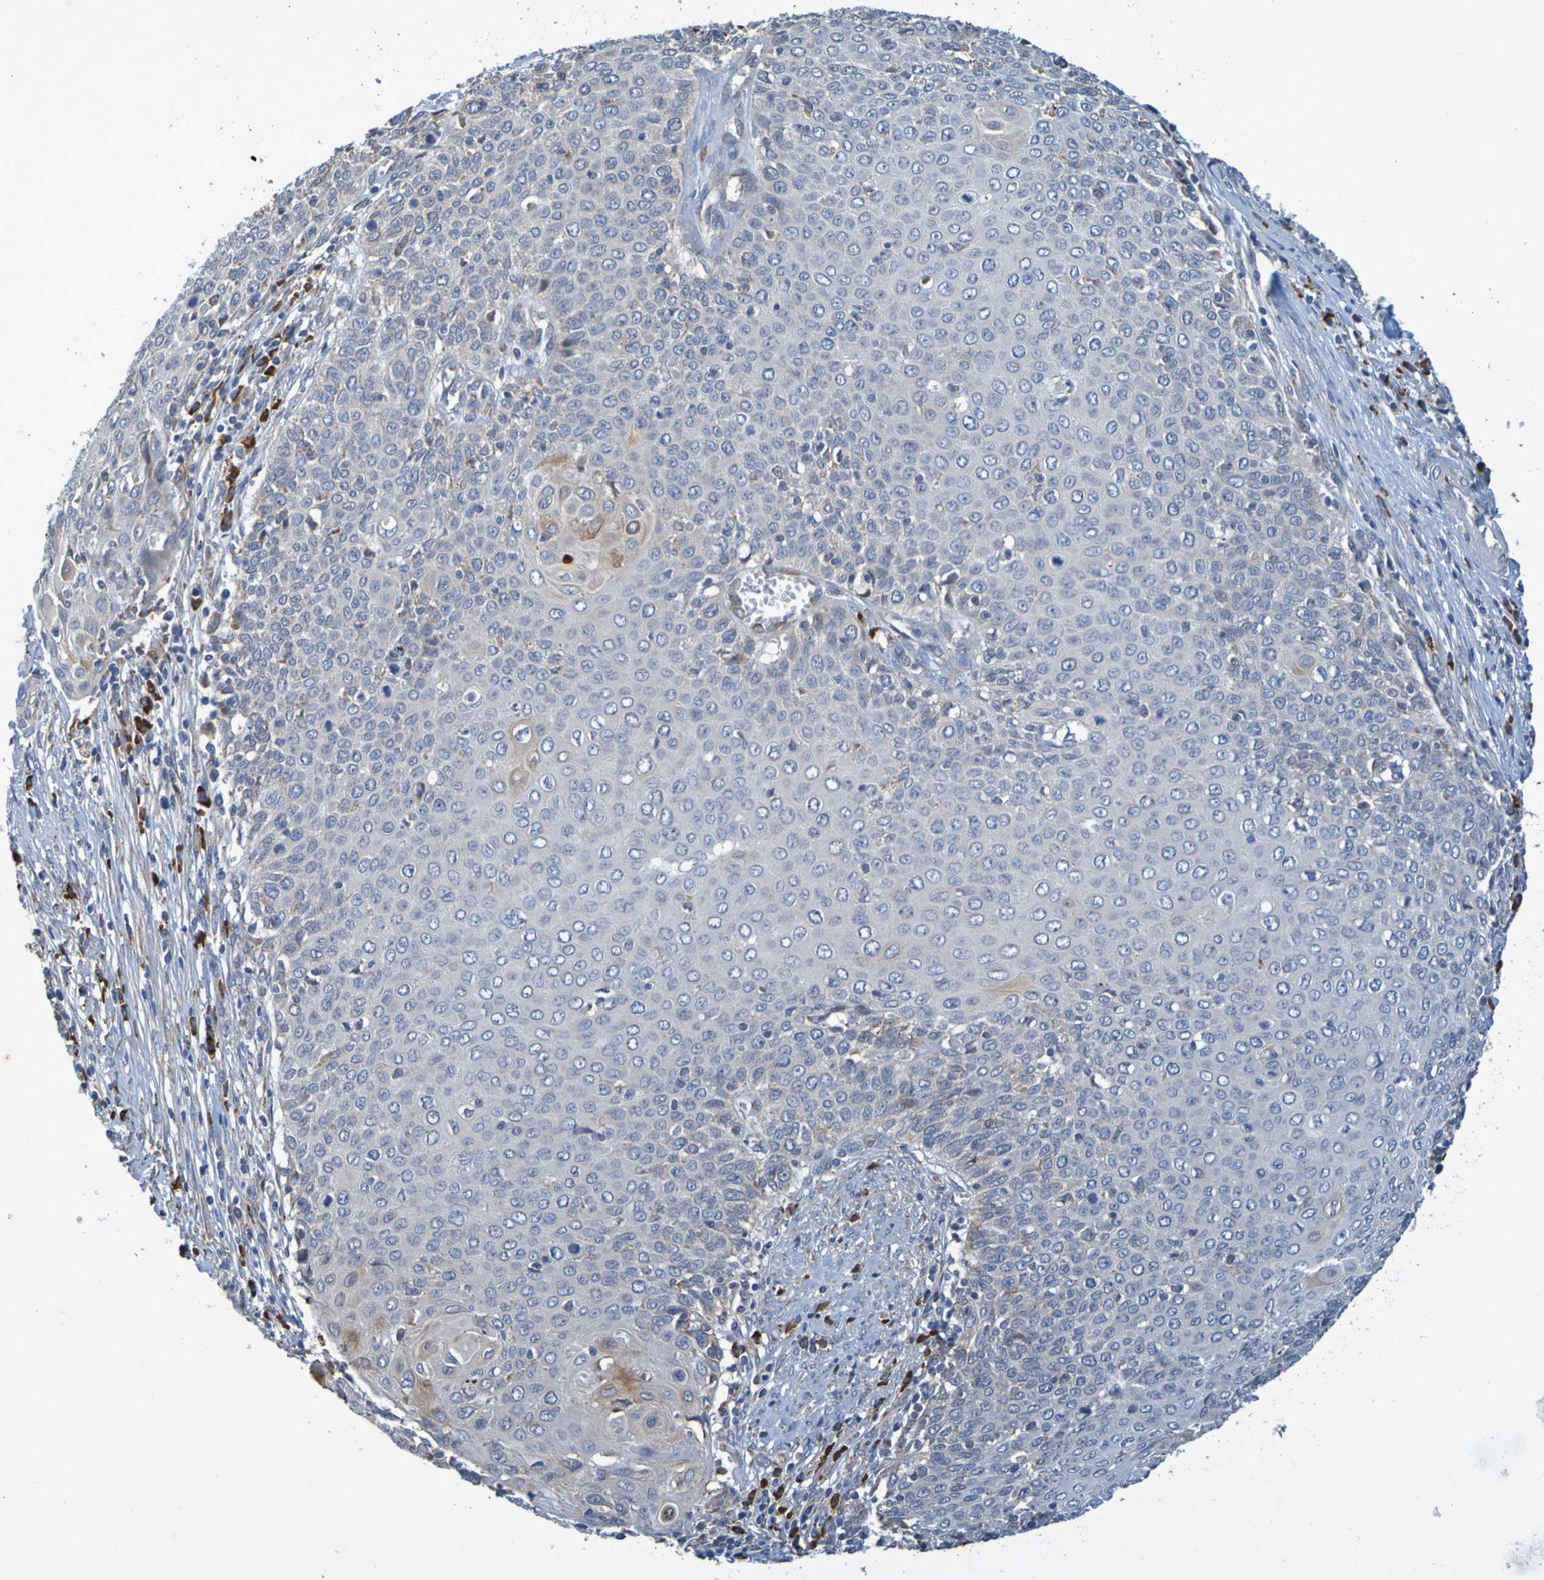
{"staining": {"intensity": "weak", "quantity": "<25%", "location": "cytoplasmic/membranous"}, "tissue": "cervical cancer", "cell_type": "Tumor cells", "image_type": "cancer", "snomed": [{"axis": "morphology", "description": "Squamous cell carcinoma, NOS"}, {"axis": "topography", "description": "Cervix"}], "caption": "Human cervical cancer (squamous cell carcinoma) stained for a protein using immunohistochemistry (IHC) shows no positivity in tumor cells.", "gene": "CLDN18", "patient": {"sex": "female", "age": 39}}